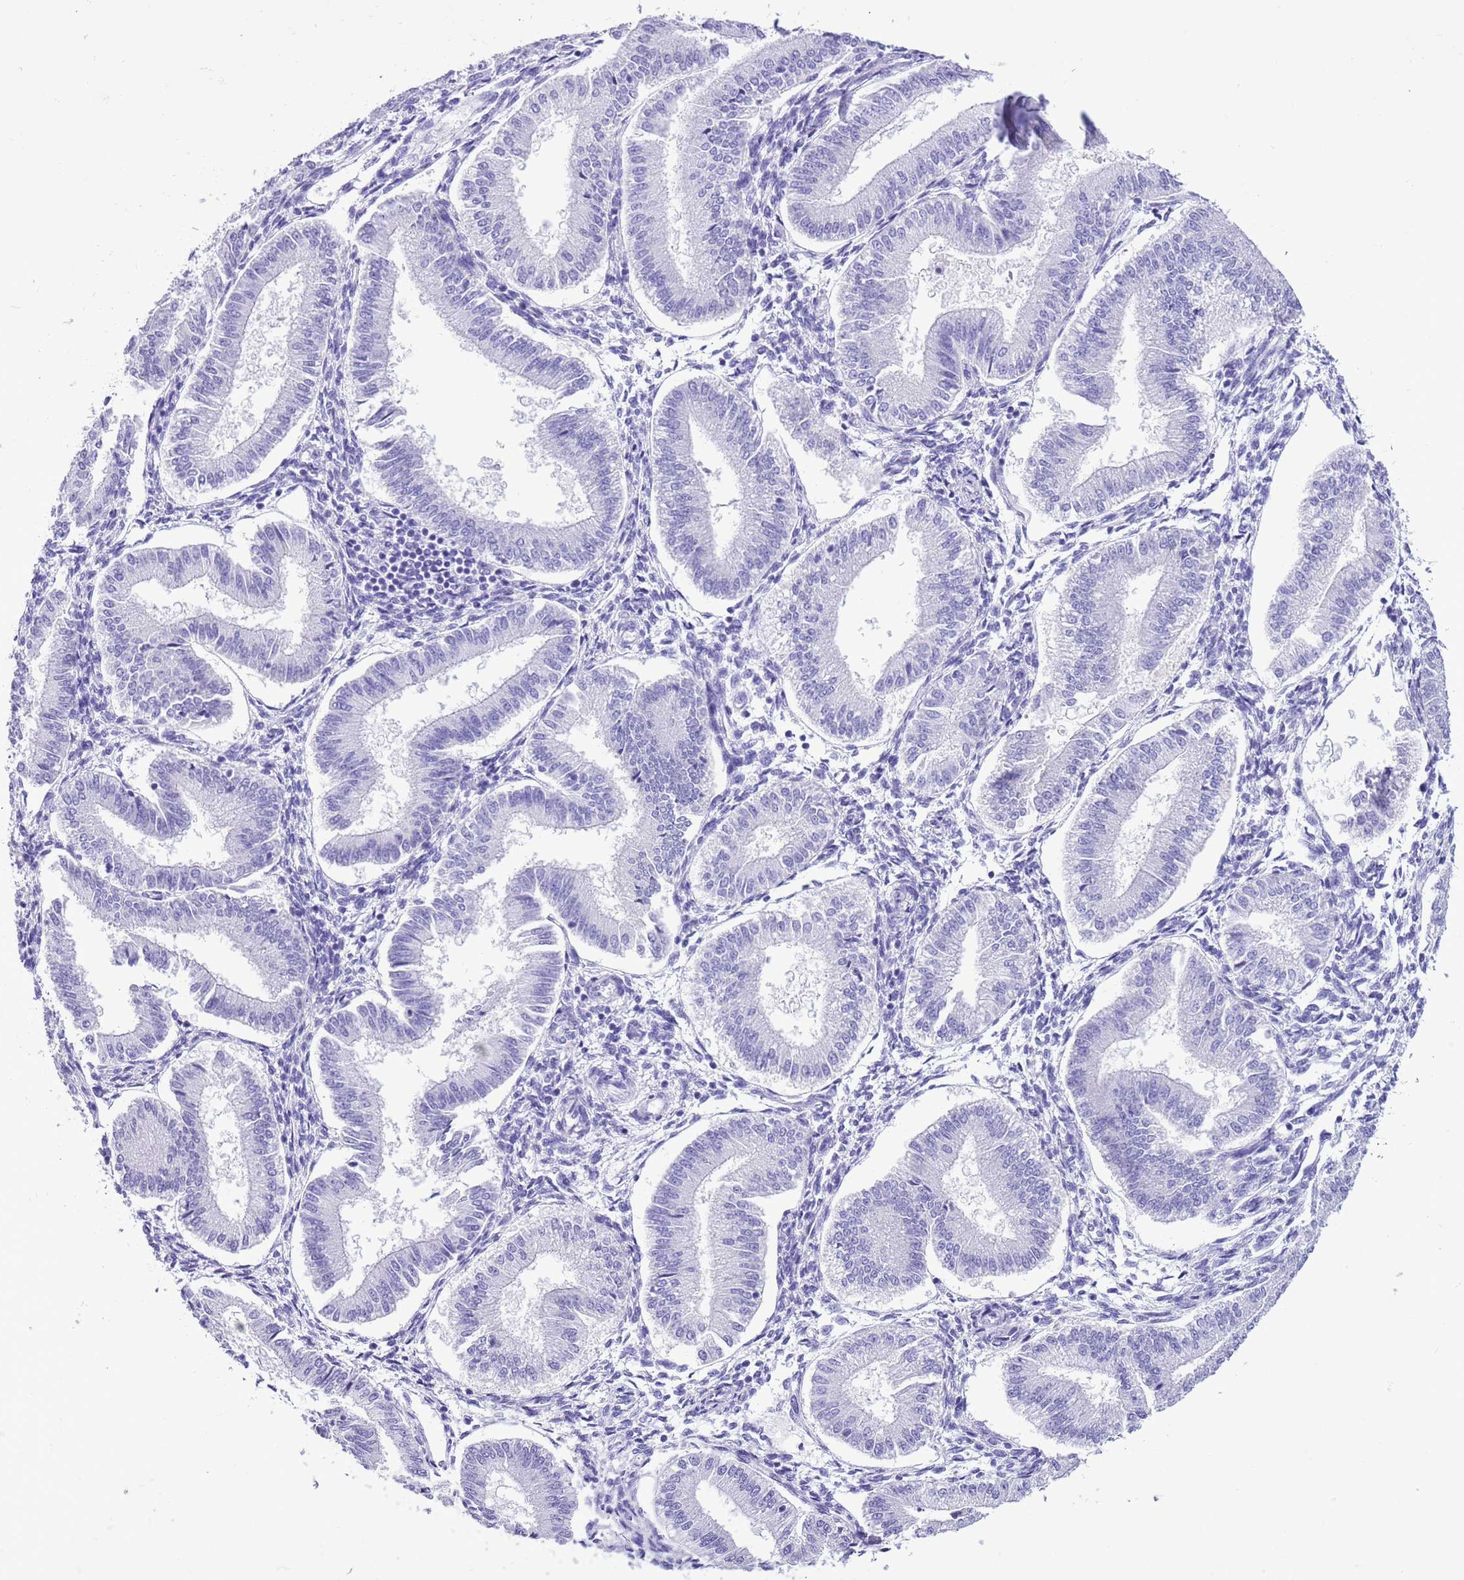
{"staining": {"intensity": "negative", "quantity": "none", "location": "none"}, "tissue": "endometrium", "cell_type": "Cells in endometrial stroma", "image_type": "normal", "snomed": [{"axis": "morphology", "description": "Normal tissue, NOS"}, {"axis": "topography", "description": "Endometrium"}], "caption": "Photomicrograph shows no significant protein expression in cells in endometrial stroma of normal endometrium.", "gene": "TBC1D10B", "patient": {"sex": "female", "age": 39}}